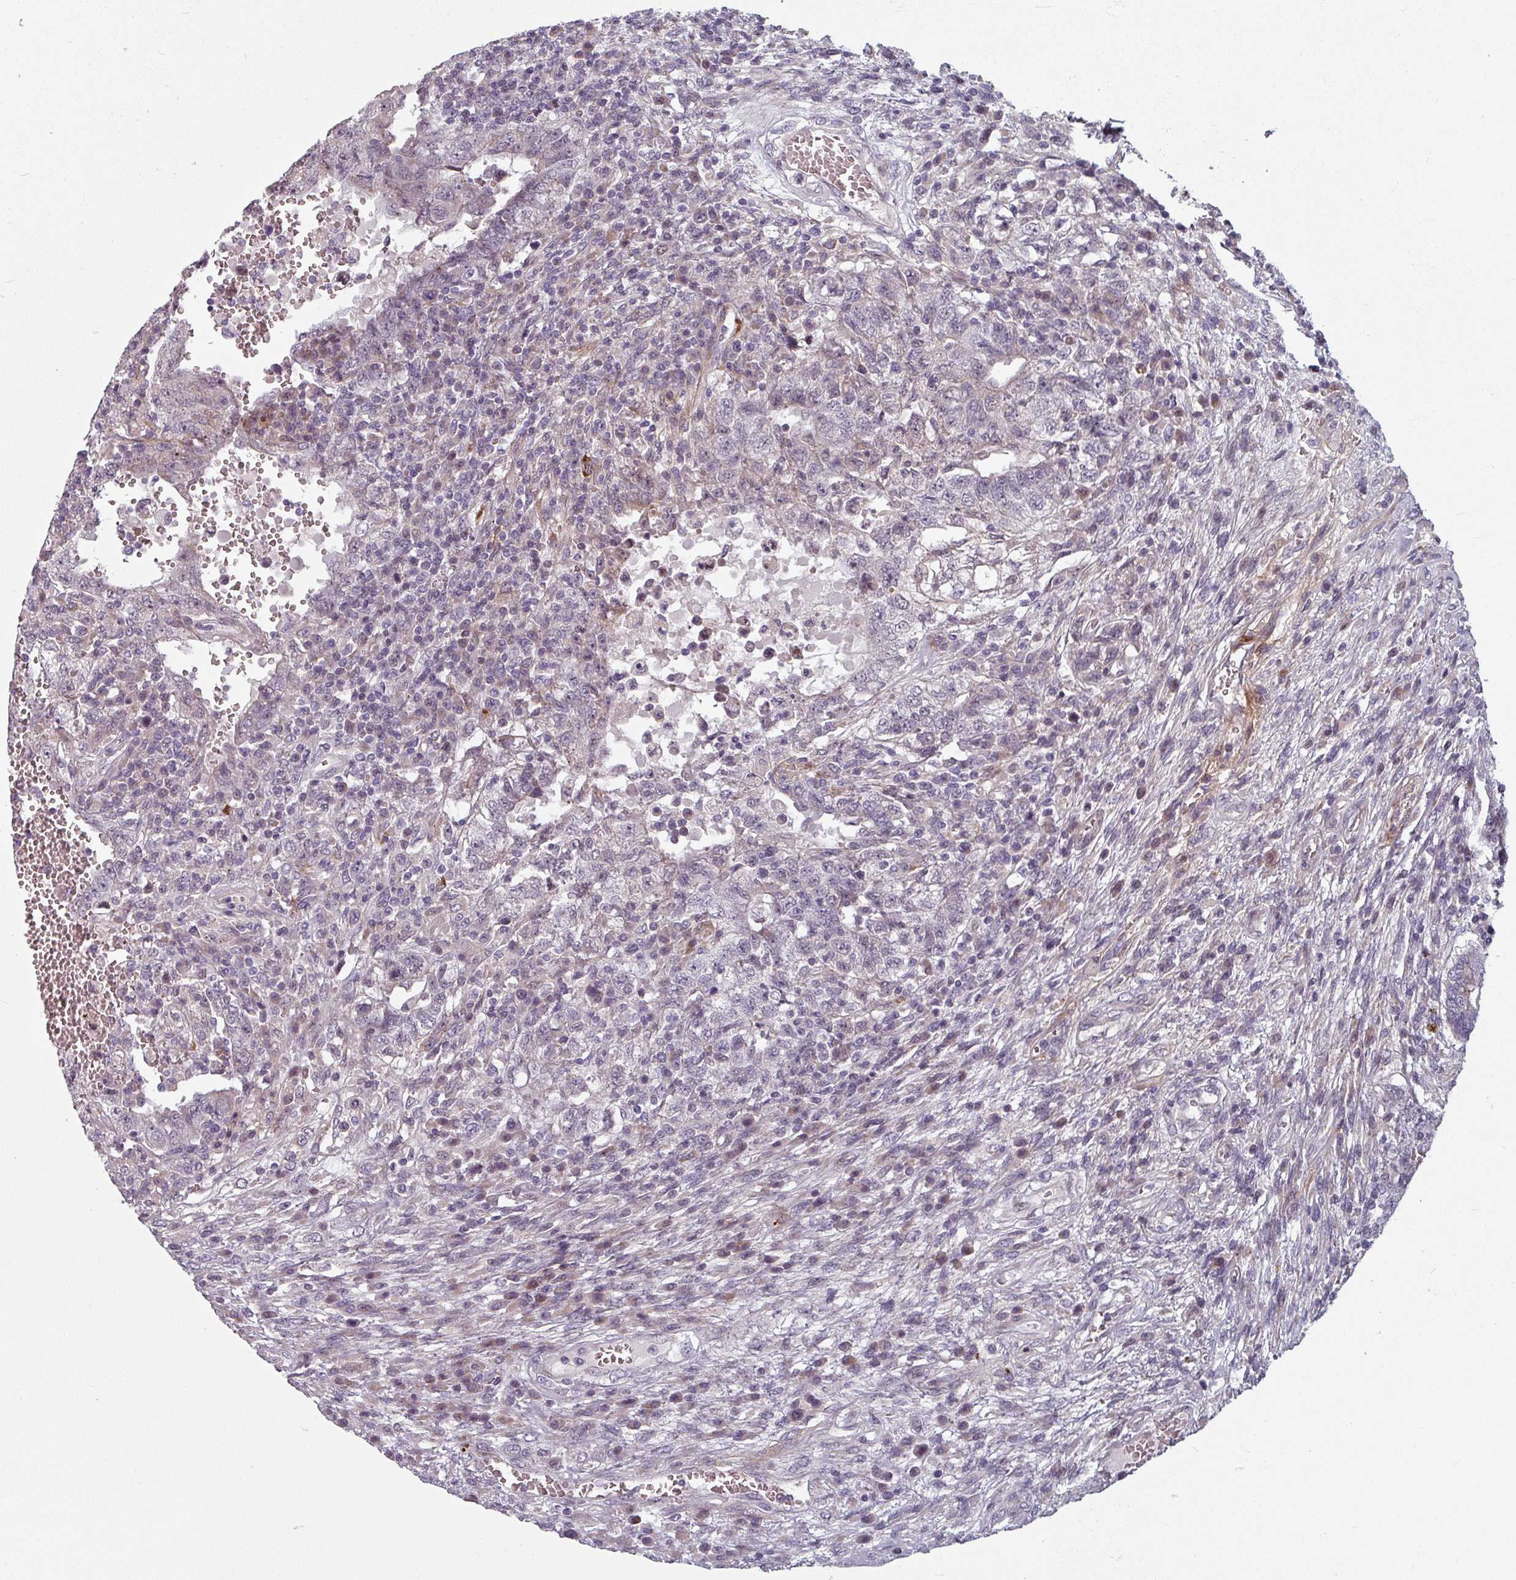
{"staining": {"intensity": "negative", "quantity": "none", "location": "none"}, "tissue": "testis cancer", "cell_type": "Tumor cells", "image_type": "cancer", "snomed": [{"axis": "morphology", "description": "Carcinoma, Embryonal, NOS"}, {"axis": "topography", "description": "Testis"}], "caption": "Immunohistochemistry (IHC) of human embryonal carcinoma (testis) reveals no expression in tumor cells.", "gene": "CYB5RL", "patient": {"sex": "male", "age": 26}}